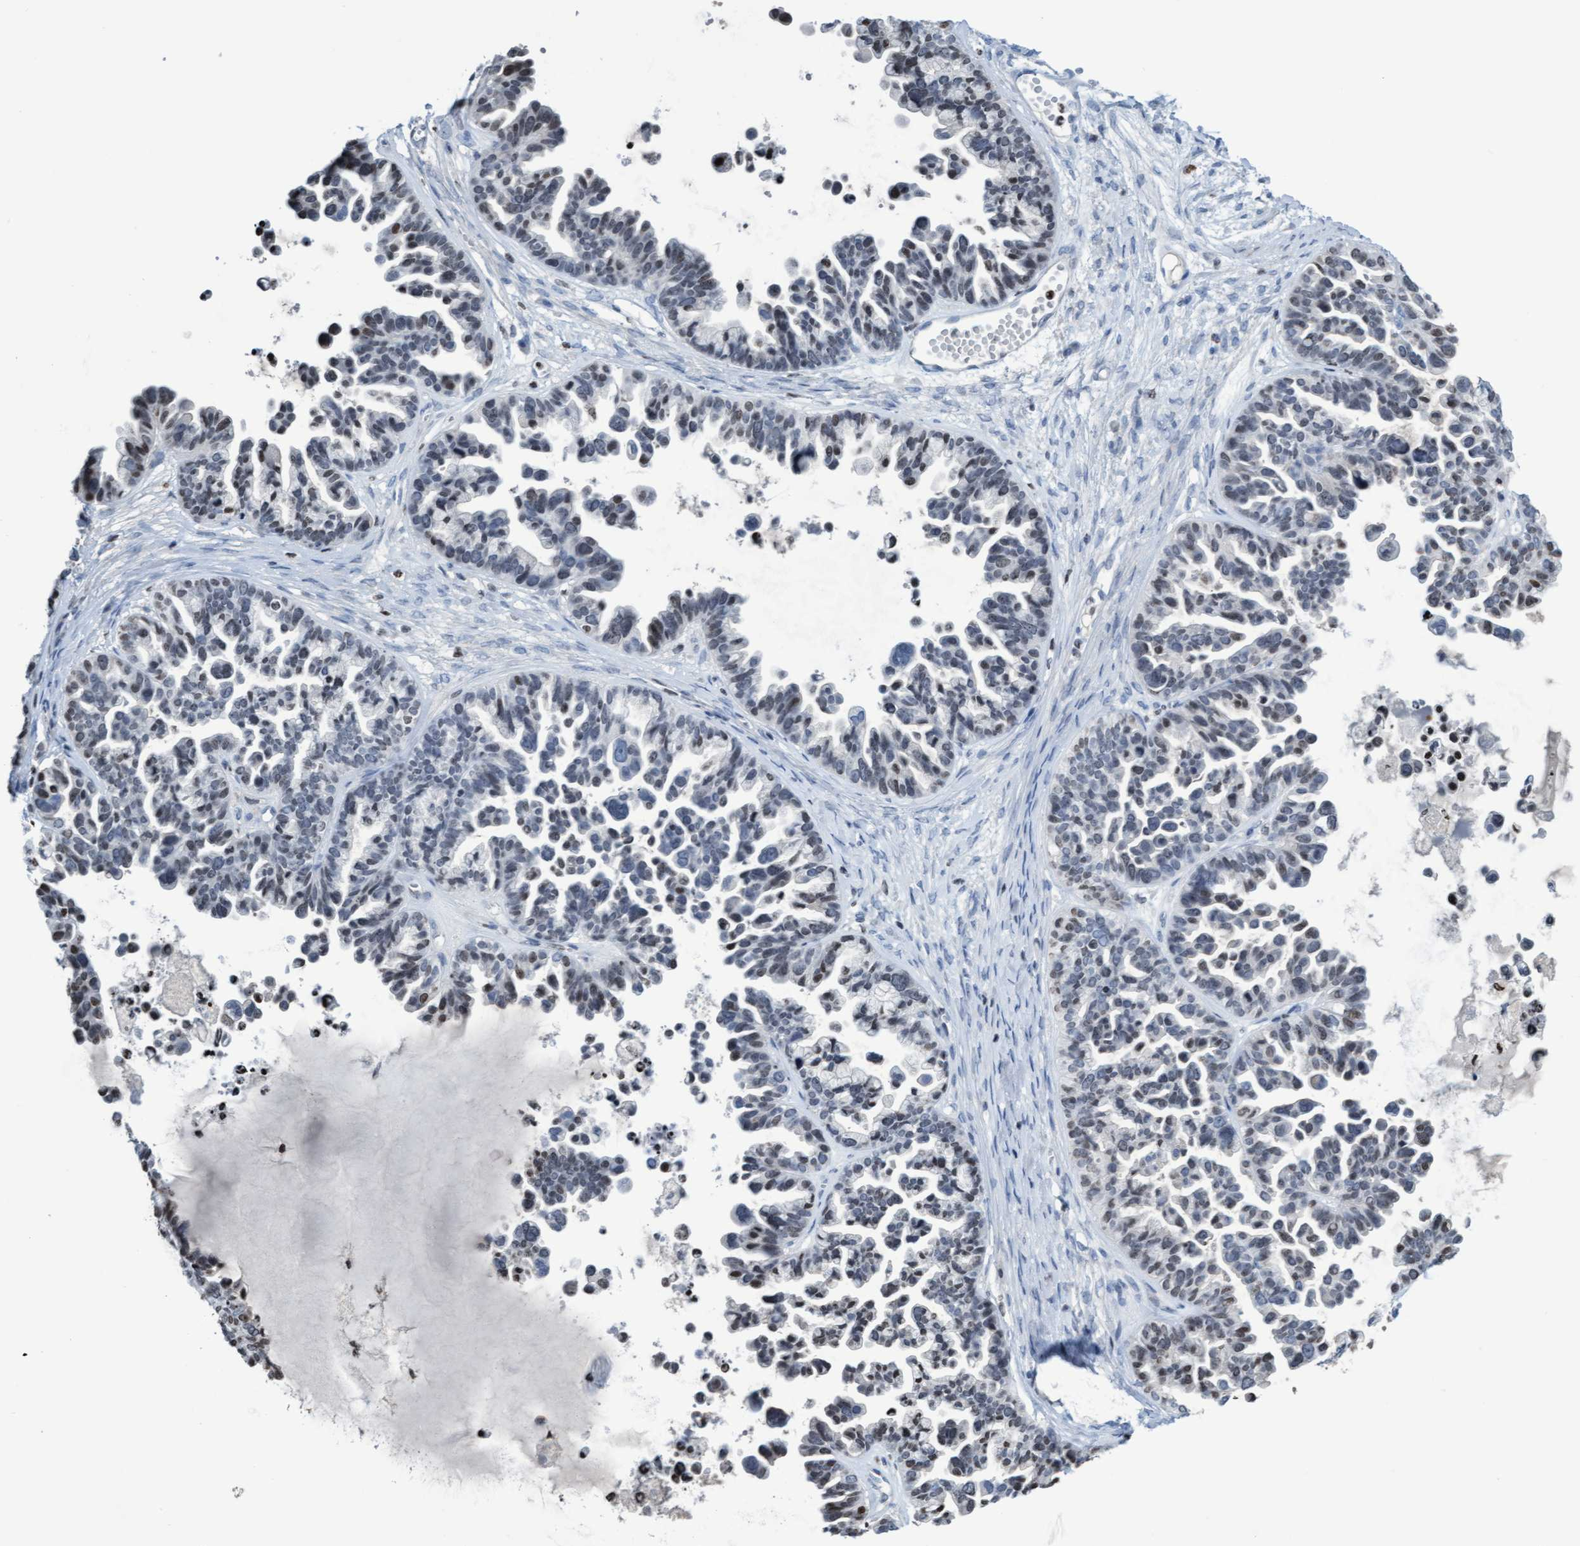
{"staining": {"intensity": "weak", "quantity": "<25%", "location": "nuclear"}, "tissue": "ovarian cancer", "cell_type": "Tumor cells", "image_type": "cancer", "snomed": [{"axis": "morphology", "description": "Cystadenocarcinoma, serous, NOS"}, {"axis": "topography", "description": "Ovary"}], "caption": "A high-resolution micrograph shows immunohistochemistry (IHC) staining of ovarian cancer, which reveals no significant positivity in tumor cells.", "gene": "CBX2", "patient": {"sex": "female", "age": 56}}